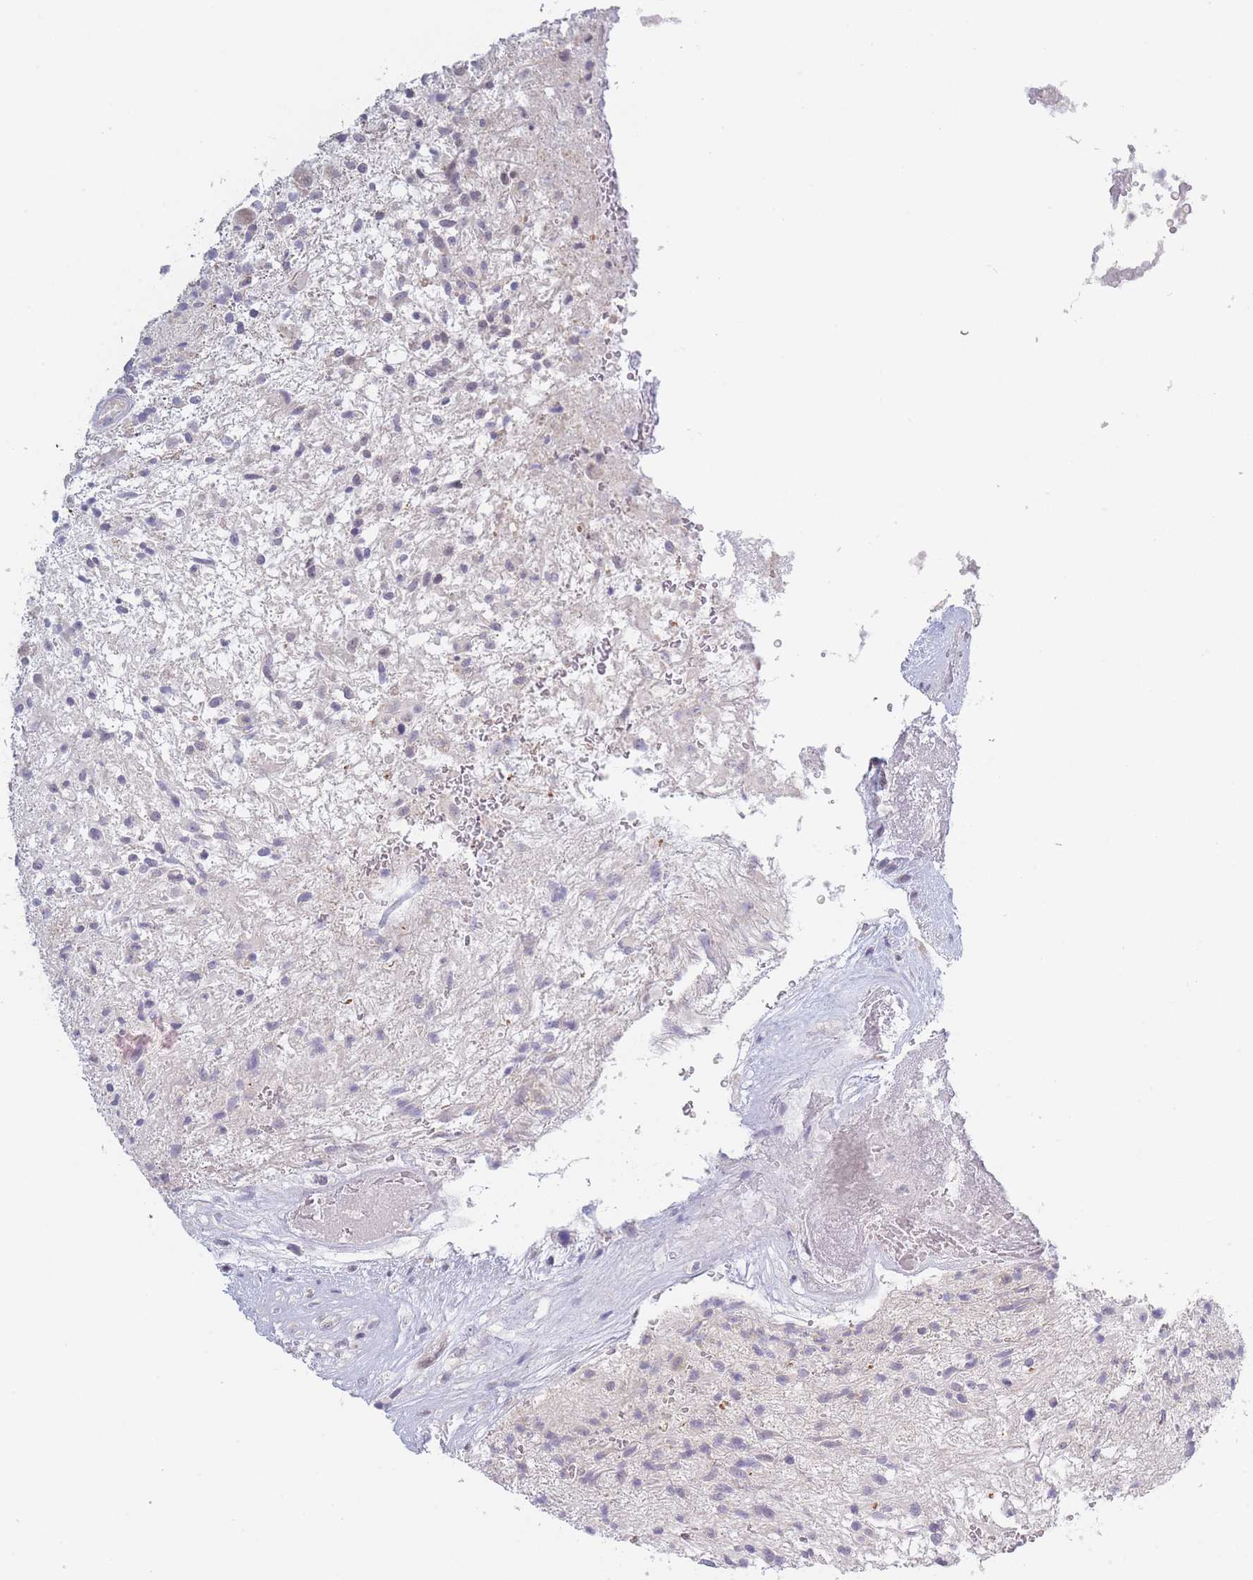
{"staining": {"intensity": "negative", "quantity": "none", "location": "none"}, "tissue": "glioma", "cell_type": "Tumor cells", "image_type": "cancer", "snomed": [{"axis": "morphology", "description": "Glioma, malignant, High grade"}, {"axis": "topography", "description": "Brain"}], "caption": "There is no significant expression in tumor cells of glioma.", "gene": "FAM227B", "patient": {"sex": "male", "age": 56}}